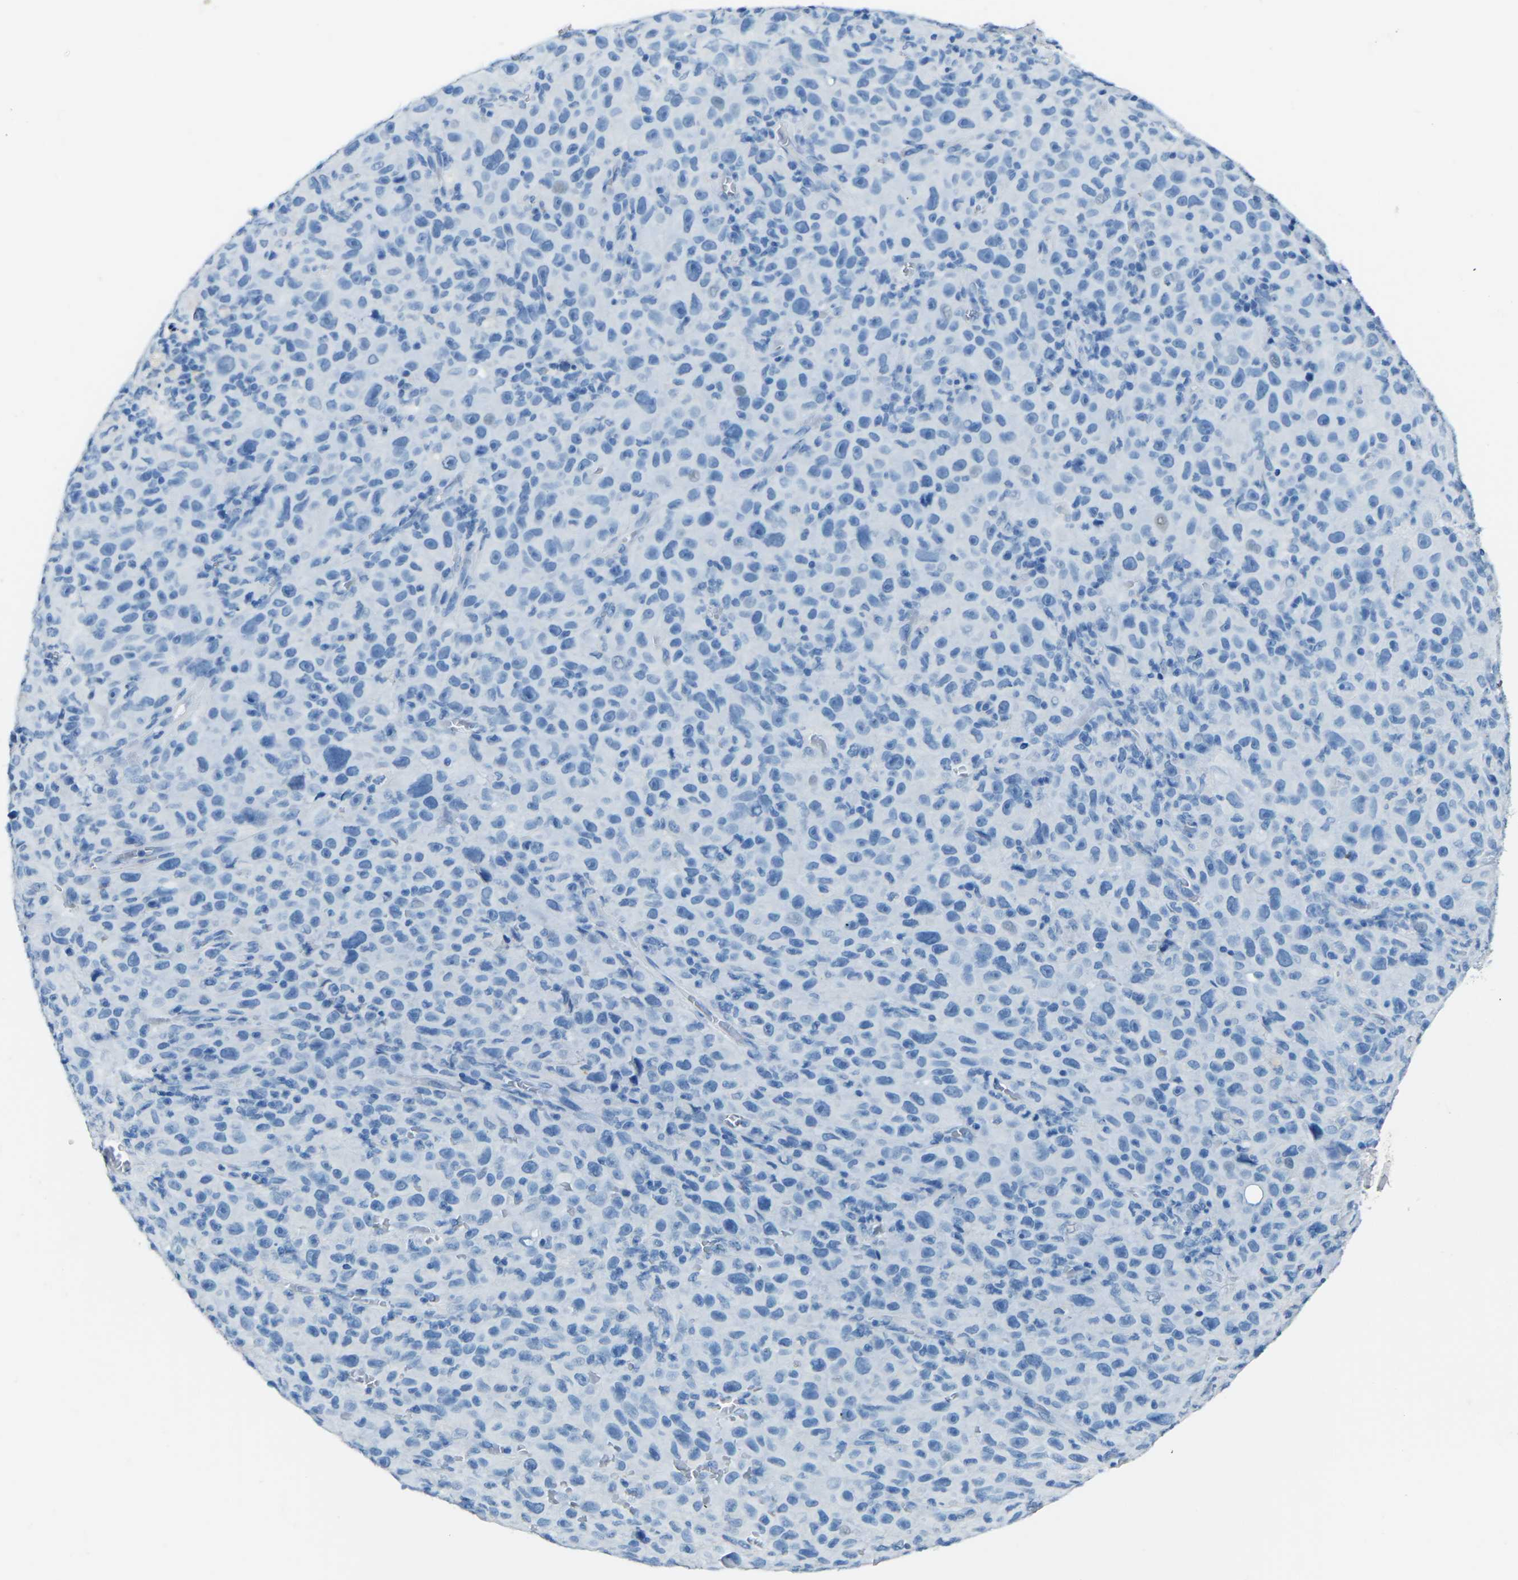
{"staining": {"intensity": "negative", "quantity": "none", "location": "none"}, "tissue": "melanoma", "cell_type": "Tumor cells", "image_type": "cancer", "snomed": [{"axis": "morphology", "description": "Malignant melanoma, NOS"}, {"axis": "topography", "description": "Skin"}], "caption": "IHC photomicrograph of human malignant melanoma stained for a protein (brown), which exhibits no positivity in tumor cells. (DAB (3,3'-diaminobenzidine) immunohistochemistry visualized using brightfield microscopy, high magnification).", "gene": "MYH8", "patient": {"sex": "female", "age": 82}}